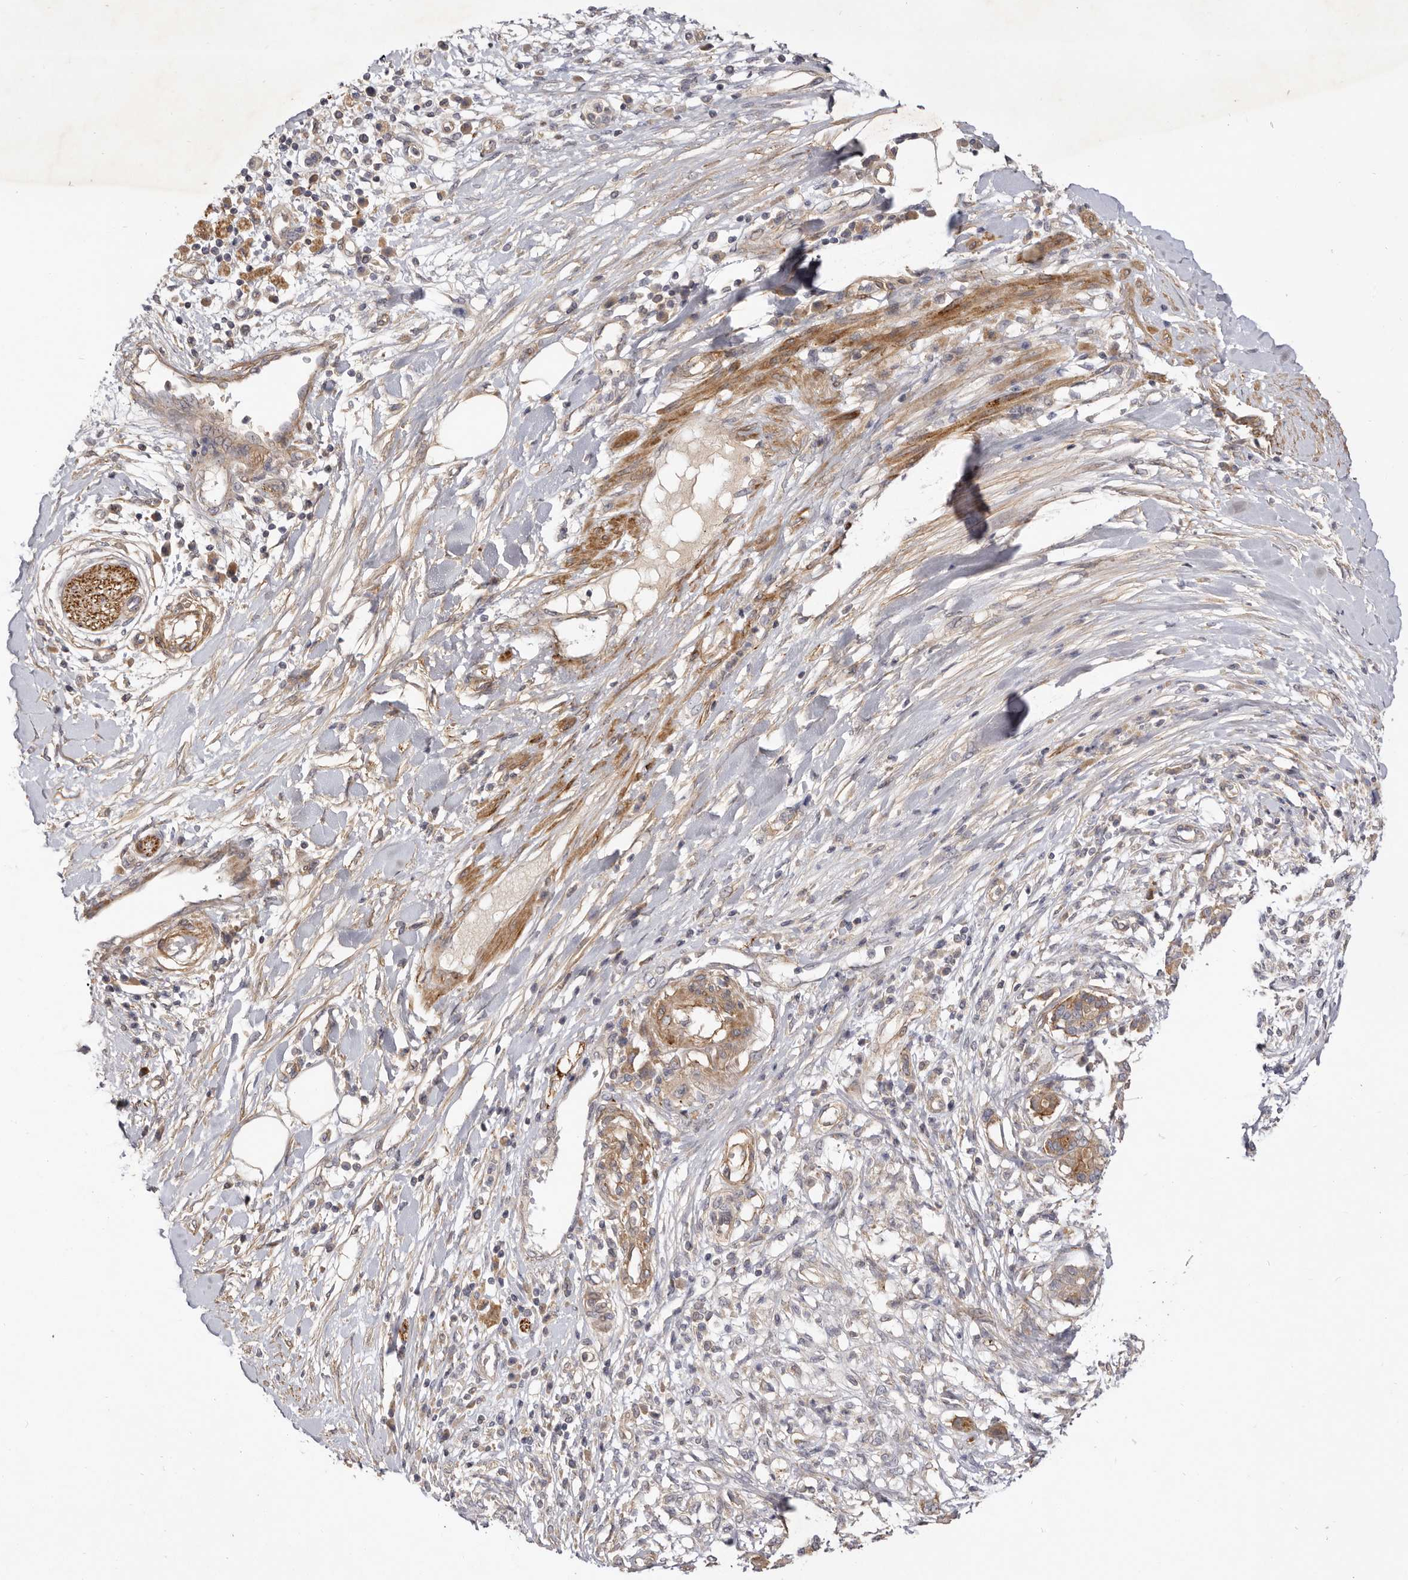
{"staining": {"intensity": "negative", "quantity": "none", "location": "none"}, "tissue": "pancreatic cancer", "cell_type": "Tumor cells", "image_type": "cancer", "snomed": [{"axis": "morphology", "description": "Adenocarcinoma, NOS"}, {"axis": "topography", "description": "Pancreas"}], "caption": "An immunohistochemistry (IHC) histopathology image of pancreatic cancer (adenocarcinoma) is shown. There is no staining in tumor cells of pancreatic cancer (adenocarcinoma).", "gene": "ADAMTS9", "patient": {"sex": "female", "age": 56}}